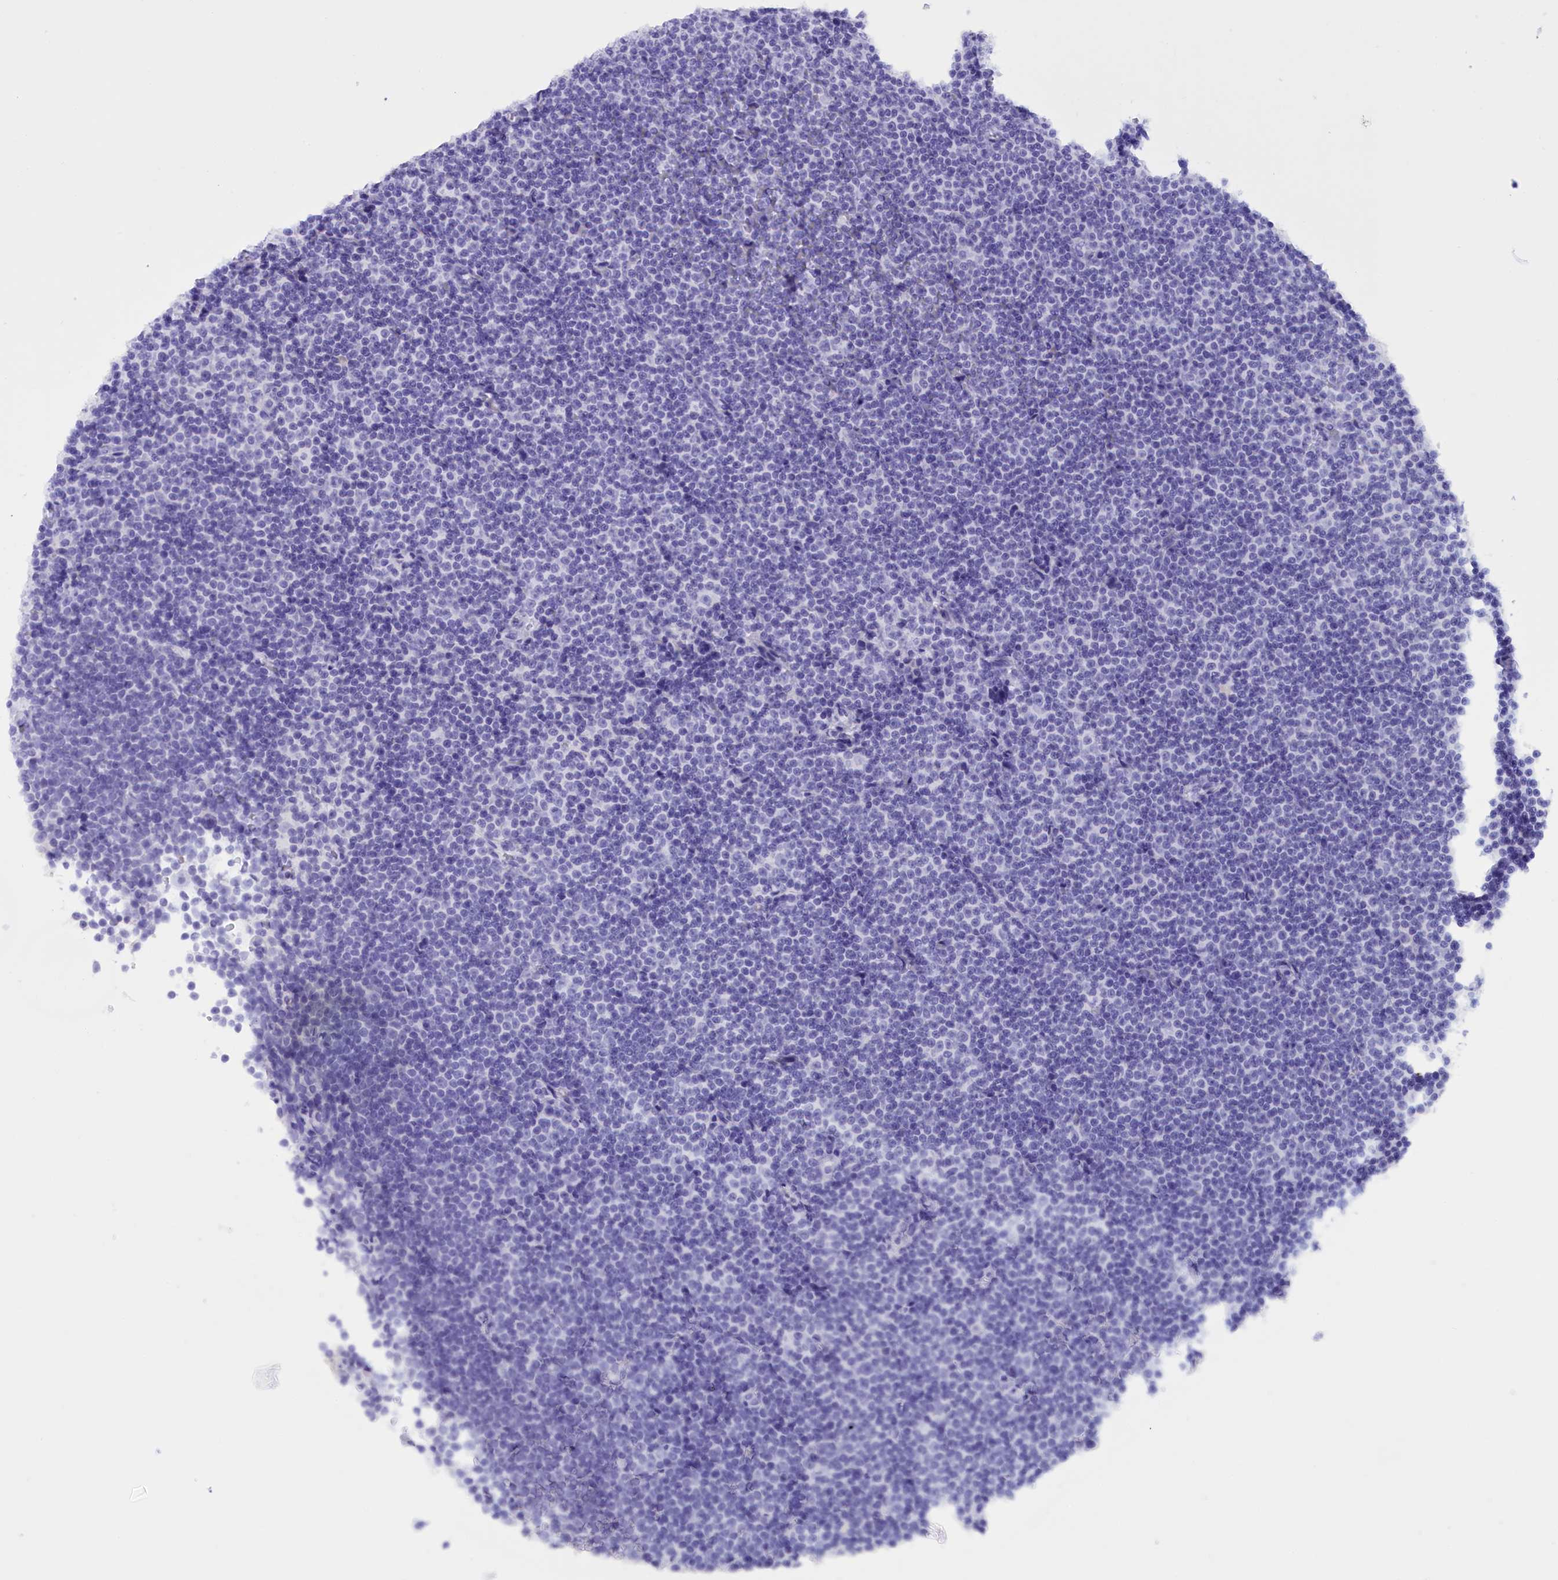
{"staining": {"intensity": "negative", "quantity": "none", "location": "none"}, "tissue": "lymphoma", "cell_type": "Tumor cells", "image_type": "cancer", "snomed": [{"axis": "morphology", "description": "Malignant lymphoma, non-Hodgkin's type, Low grade"}, {"axis": "topography", "description": "Lymph node"}], "caption": "Tumor cells are negative for brown protein staining in lymphoma.", "gene": "BRI3", "patient": {"sex": "female", "age": 67}}